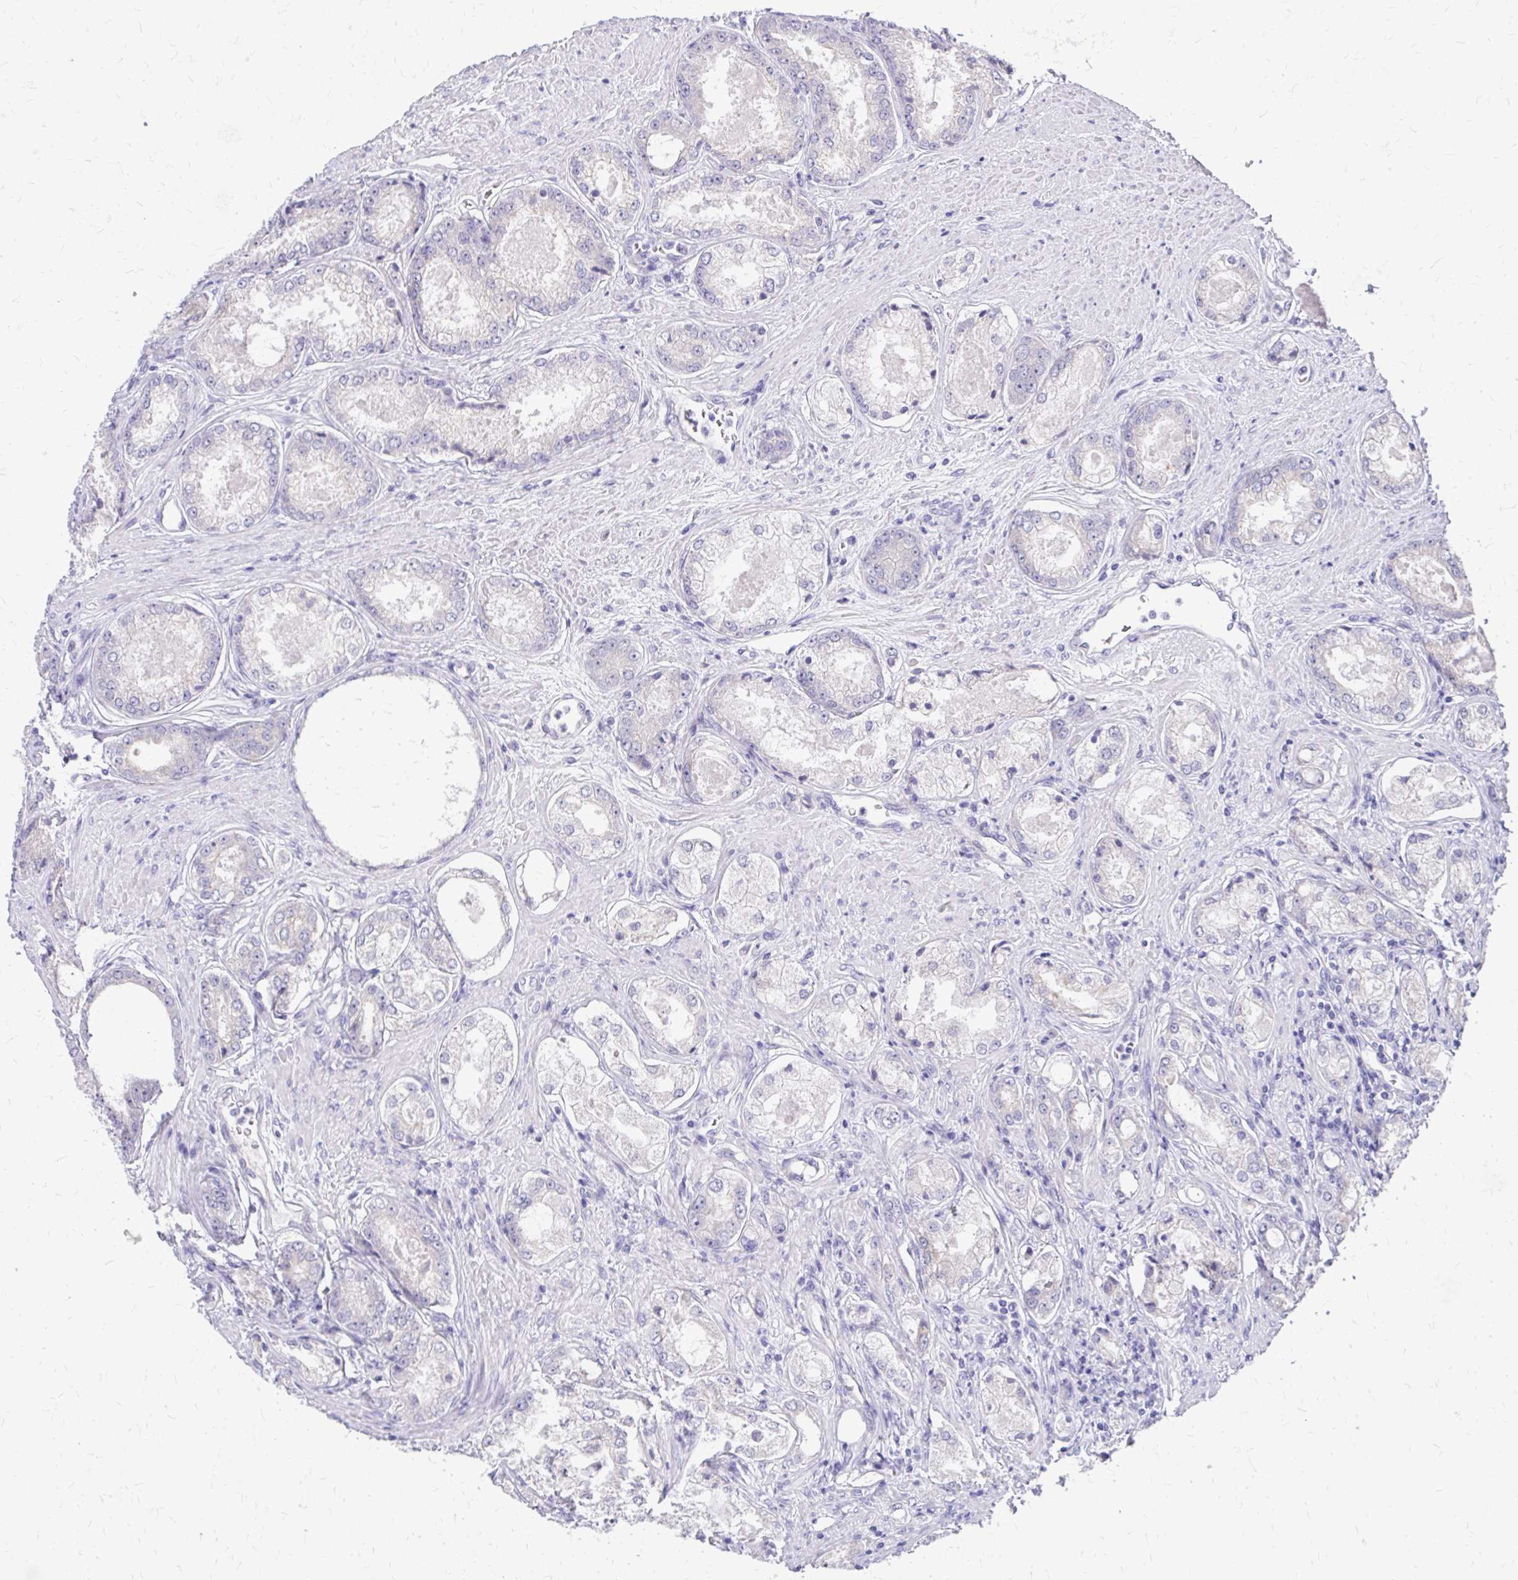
{"staining": {"intensity": "negative", "quantity": "none", "location": "none"}, "tissue": "prostate cancer", "cell_type": "Tumor cells", "image_type": "cancer", "snomed": [{"axis": "morphology", "description": "Adenocarcinoma, Low grade"}, {"axis": "topography", "description": "Prostate"}], "caption": "This is an immunohistochemistry photomicrograph of human prostate cancer (low-grade adenocarcinoma). There is no staining in tumor cells.", "gene": "NNMT", "patient": {"sex": "male", "age": 68}}